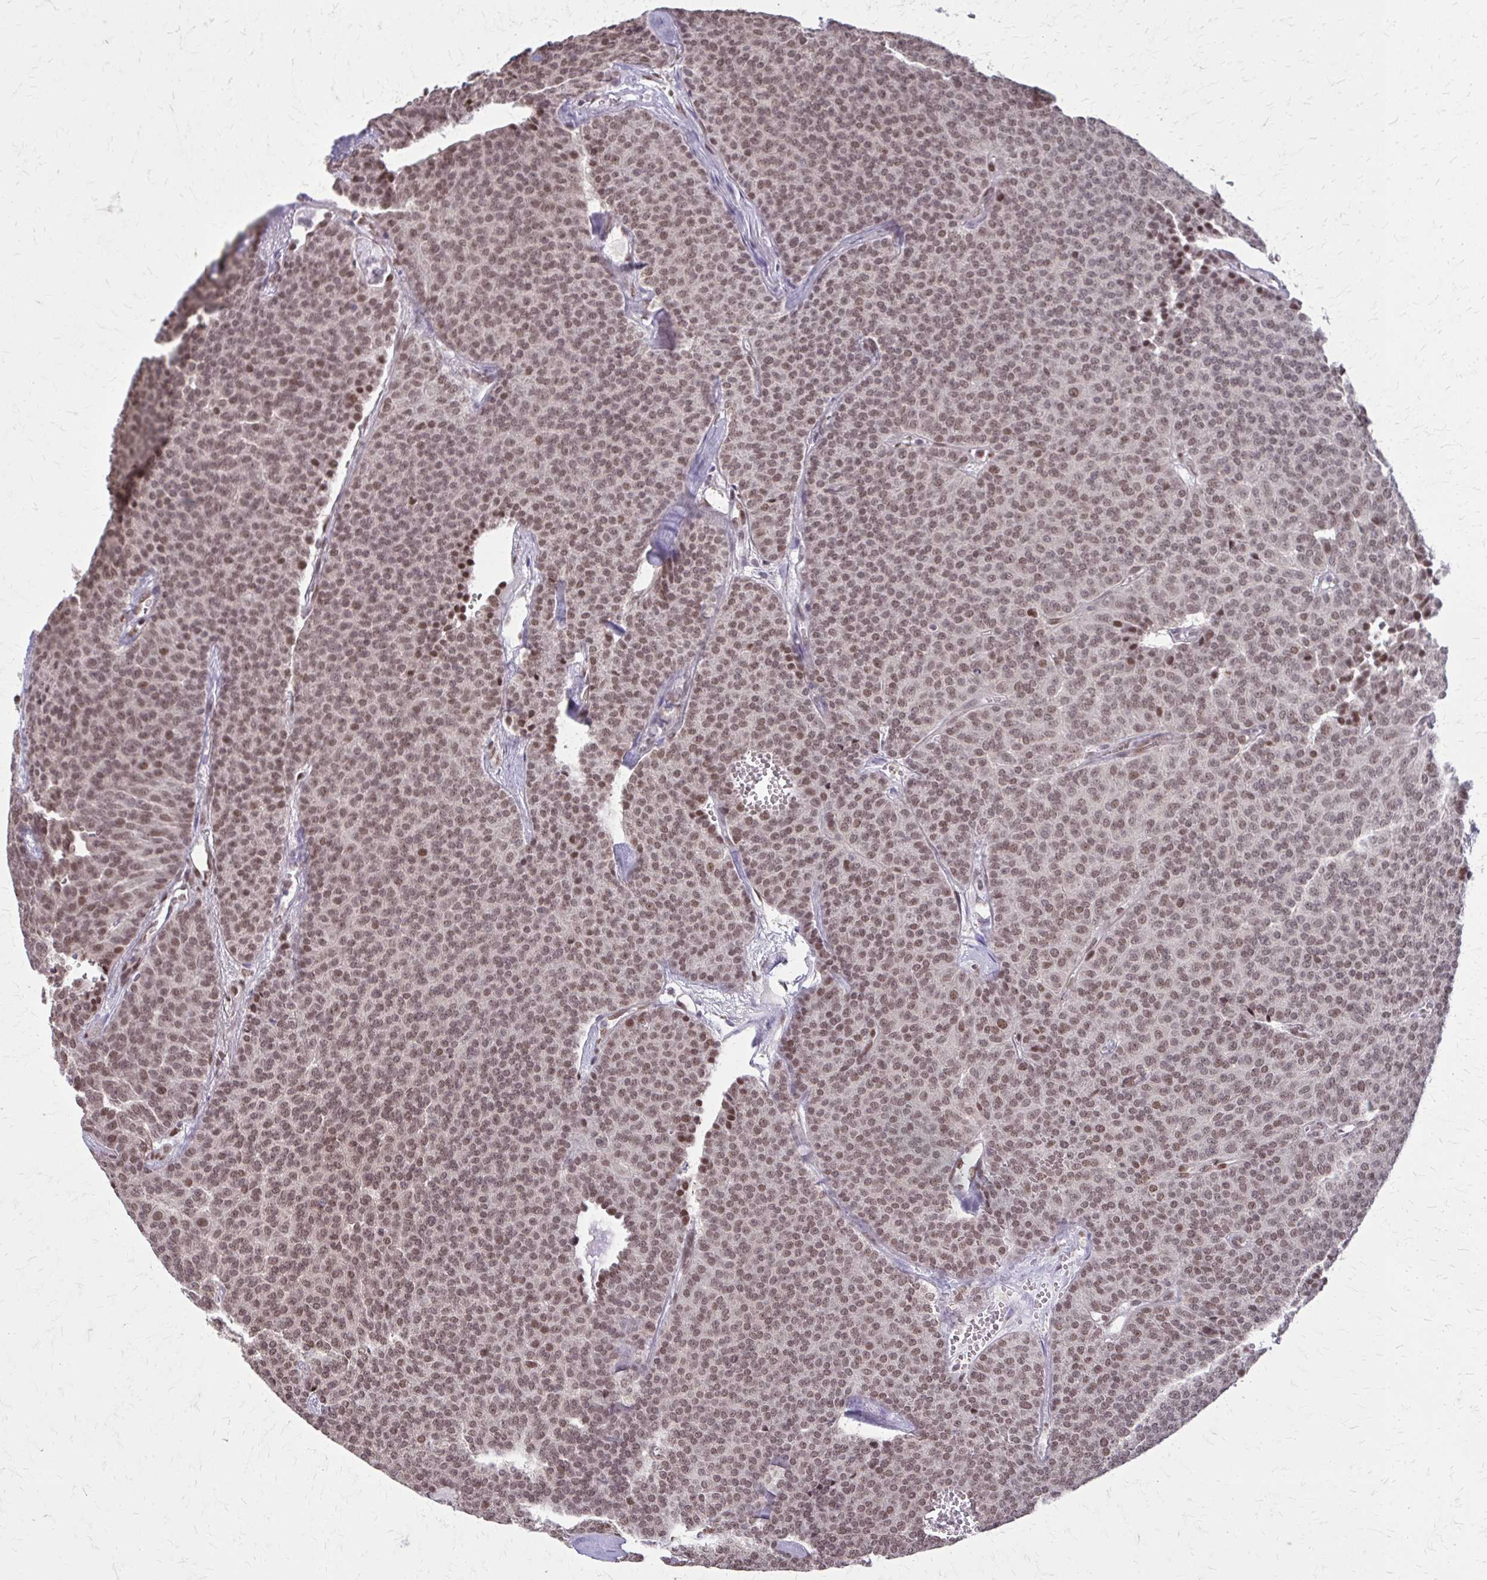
{"staining": {"intensity": "moderate", "quantity": ">75%", "location": "nuclear"}, "tissue": "carcinoid", "cell_type": "Tumor cells", "image_type": "cancer", "snomed": [{"axis": "morphology", "description": "Carcinoid, malignant, NOS"}, {"axis": "topography", "description": "Lung"}], "caption": "Moderate nuclear expression is seen in about >75% of tumor cells in malignant carcinoid.", "gene": "TTF1", "patient": {"sex": "male", "age": 61}}